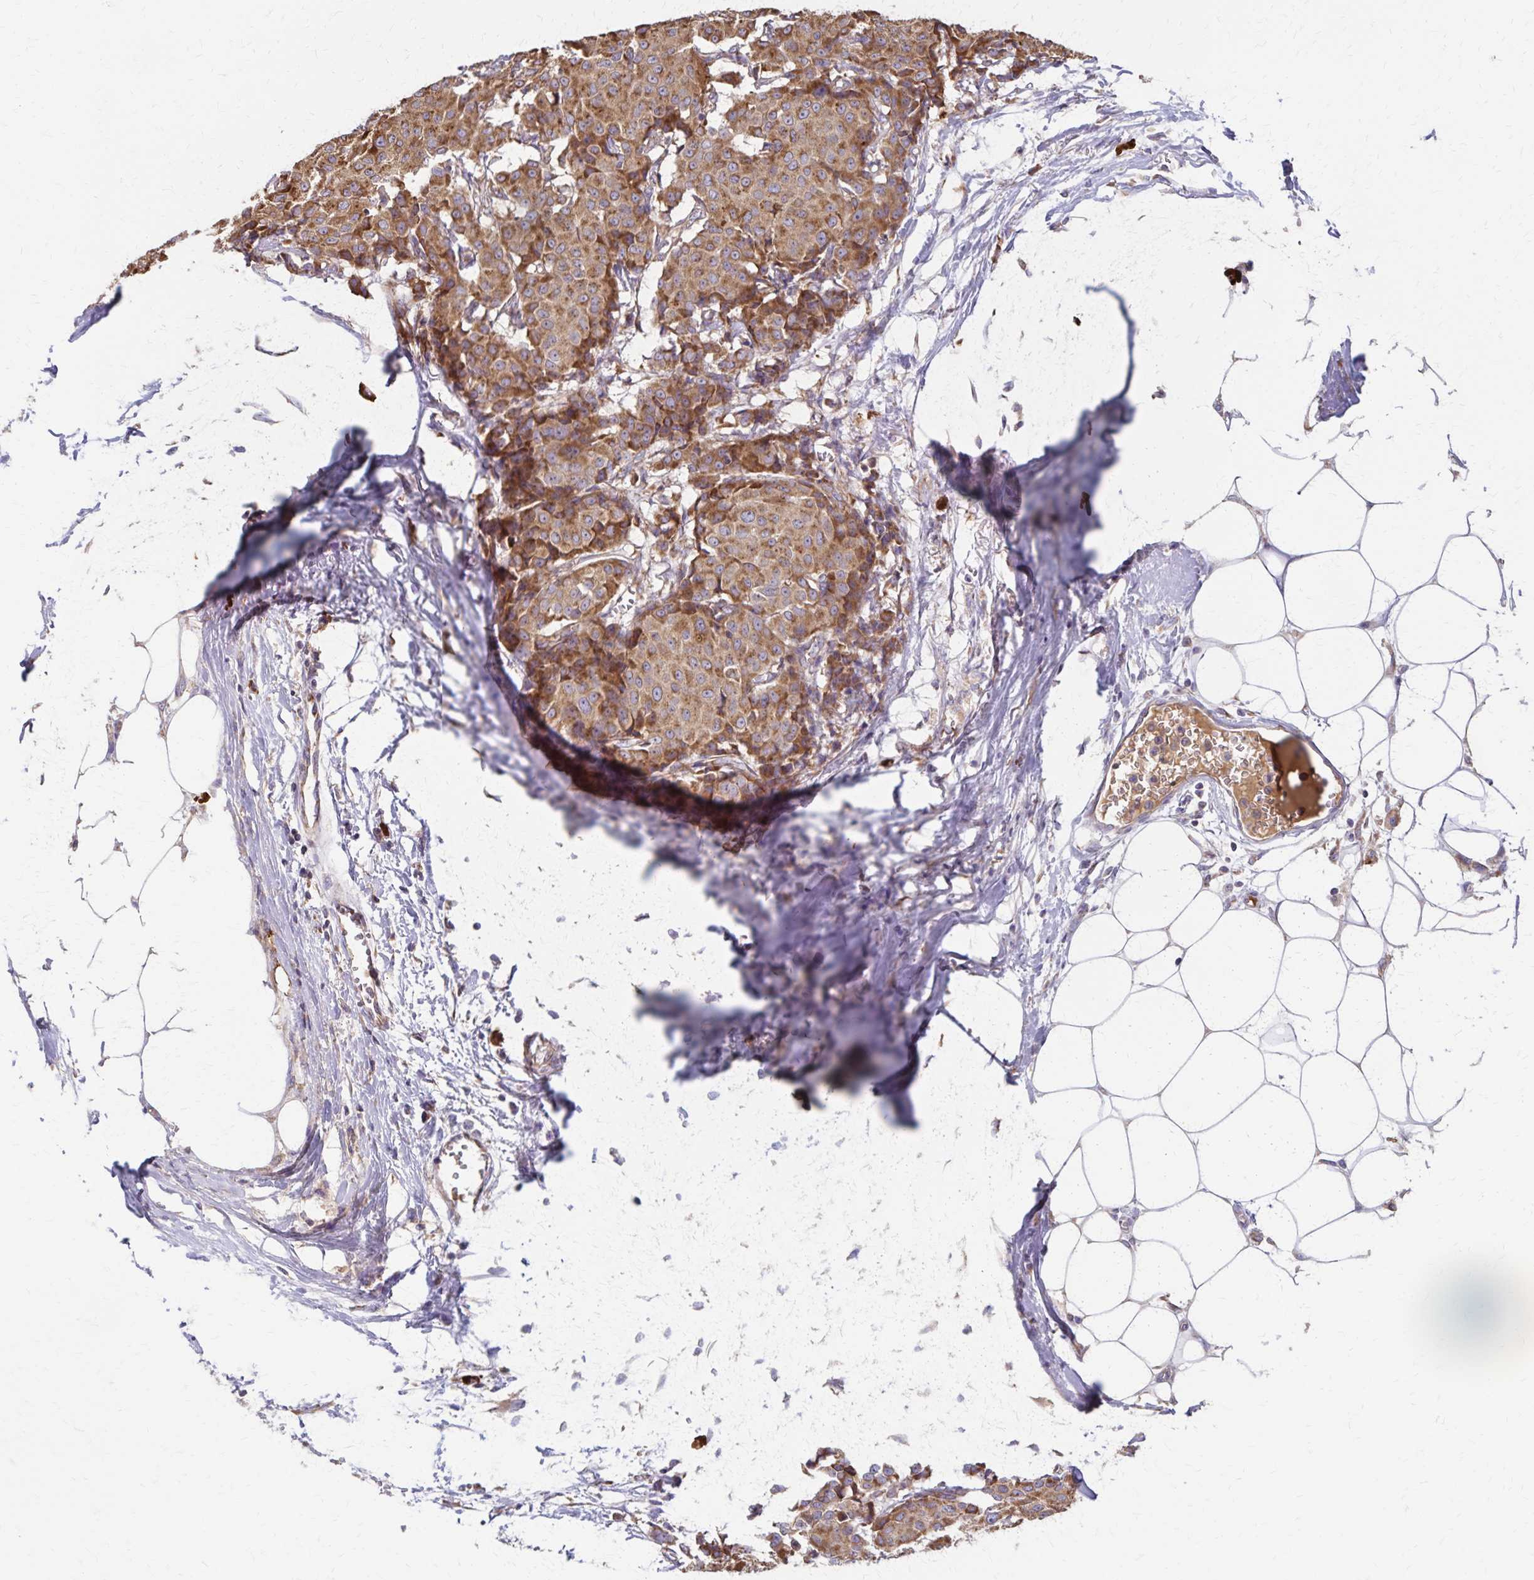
{"staining": {"intensity": "moderate", "quantity": ">75%", "location": "cytoplasmic/membranous"}, "tissue": "breast cancer", "cell_type": "Tumor cells", "image_type": "cancer", "snomed": [{"axis": "morphology", "description": "Duct carcinoma"}, {"axis": "topography", "description": "Breast"}], "caption": "Tumor cells display medium levels of moderate cytoplasmic/membranous staining in approximately >75% of cells in human breast invasive ductal carcinoma.", "gene": "RNF10", "patient": {"sex": "female", "age": 91}}